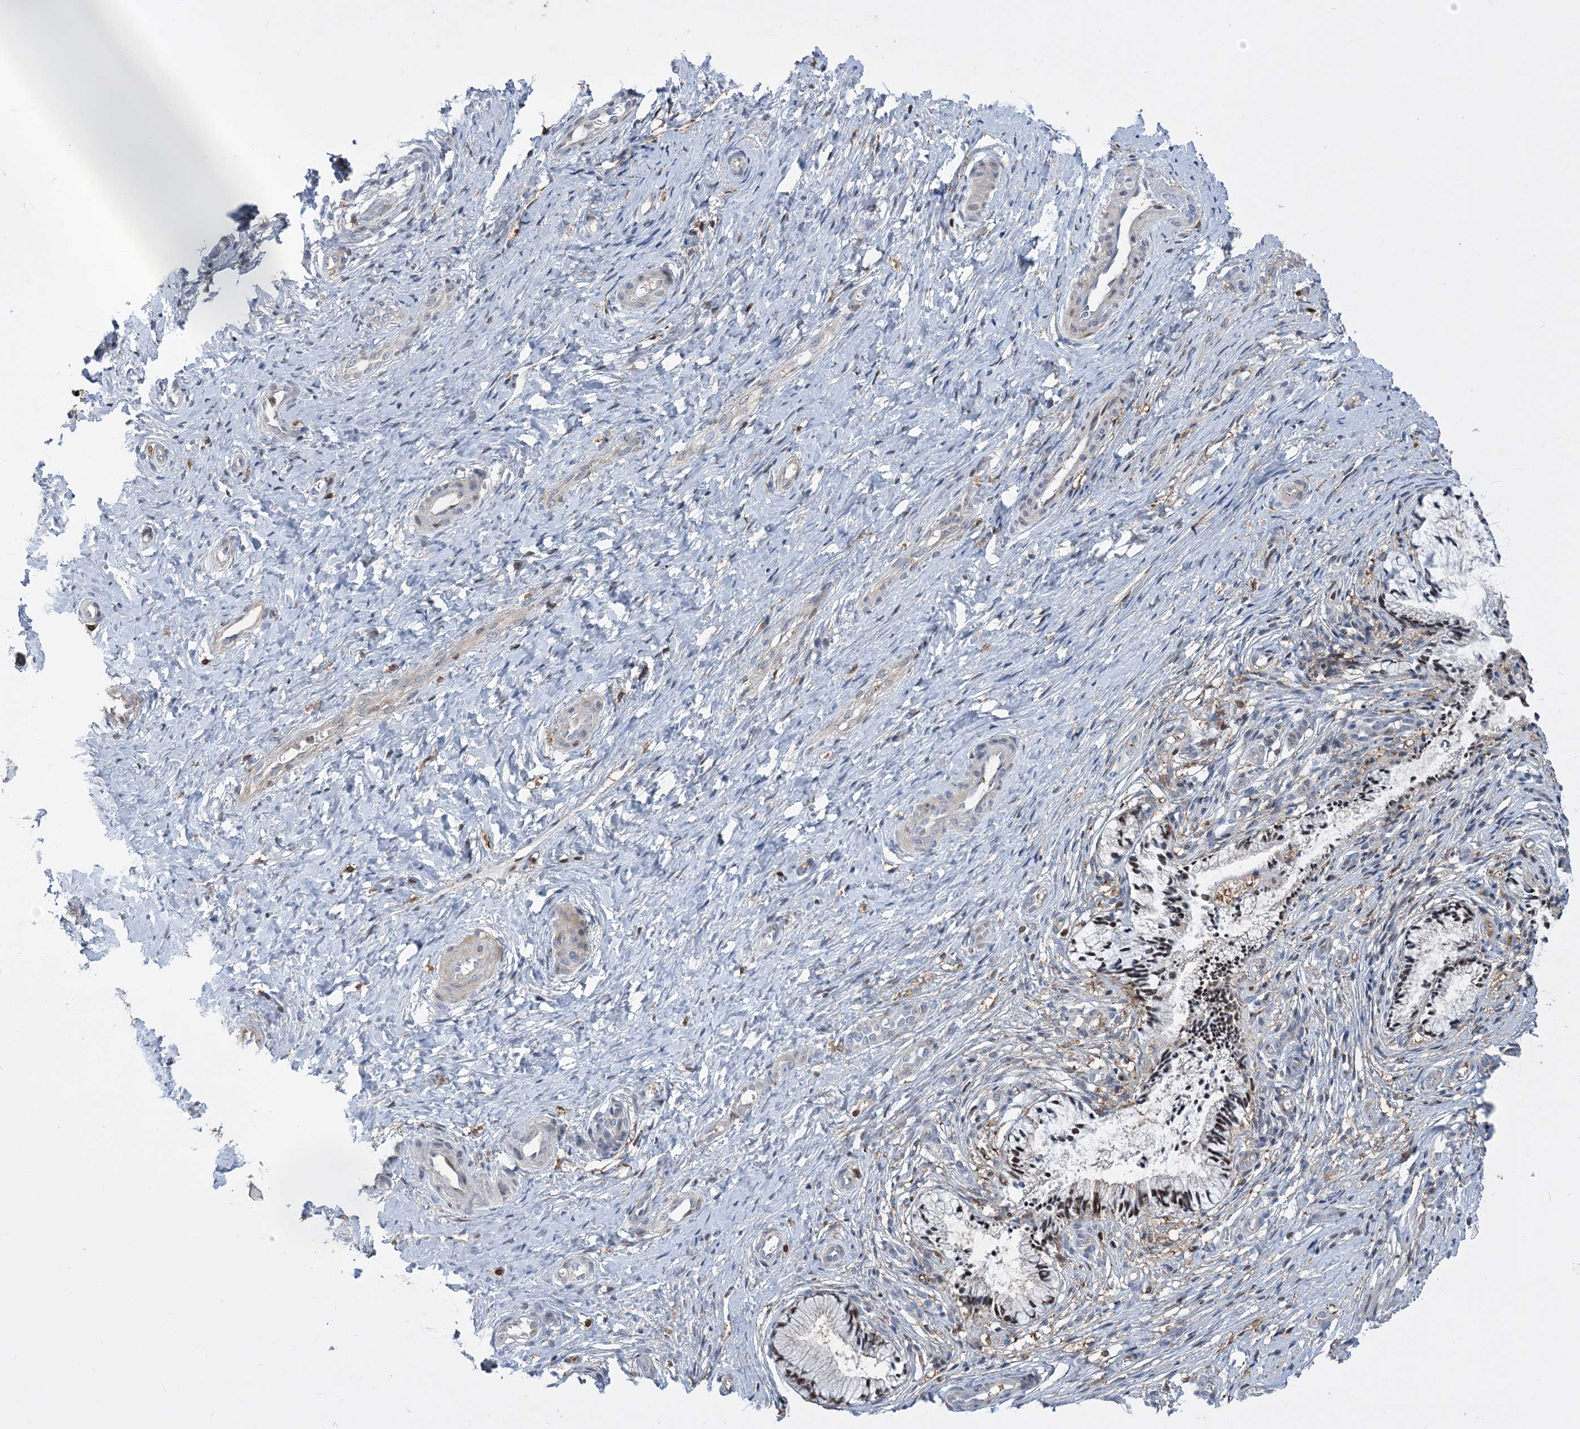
{"staining": {"intensity": "moderate", "quantity": ">75%", "location": "cytoplasmic/membranous,nuclear"}, "tissue": "cervix", "cell_type": "Glandular cells", "image_type": "normal", "snomed": [{"axis": "morphology", "description": "Normal tissue, NOS"}, {"axis": "topography", "description": "Cervix"}], "caption": "Immunohistochemistry of normal human cervix exhibits medium levels of moderate cytoplasmic/membranous,nuclear expression in approximately >75% of glandular cells. Nuclei are stained in blue.", "gene": "RNPEPL1", "patient": {"sex": "female", "age": 36}}